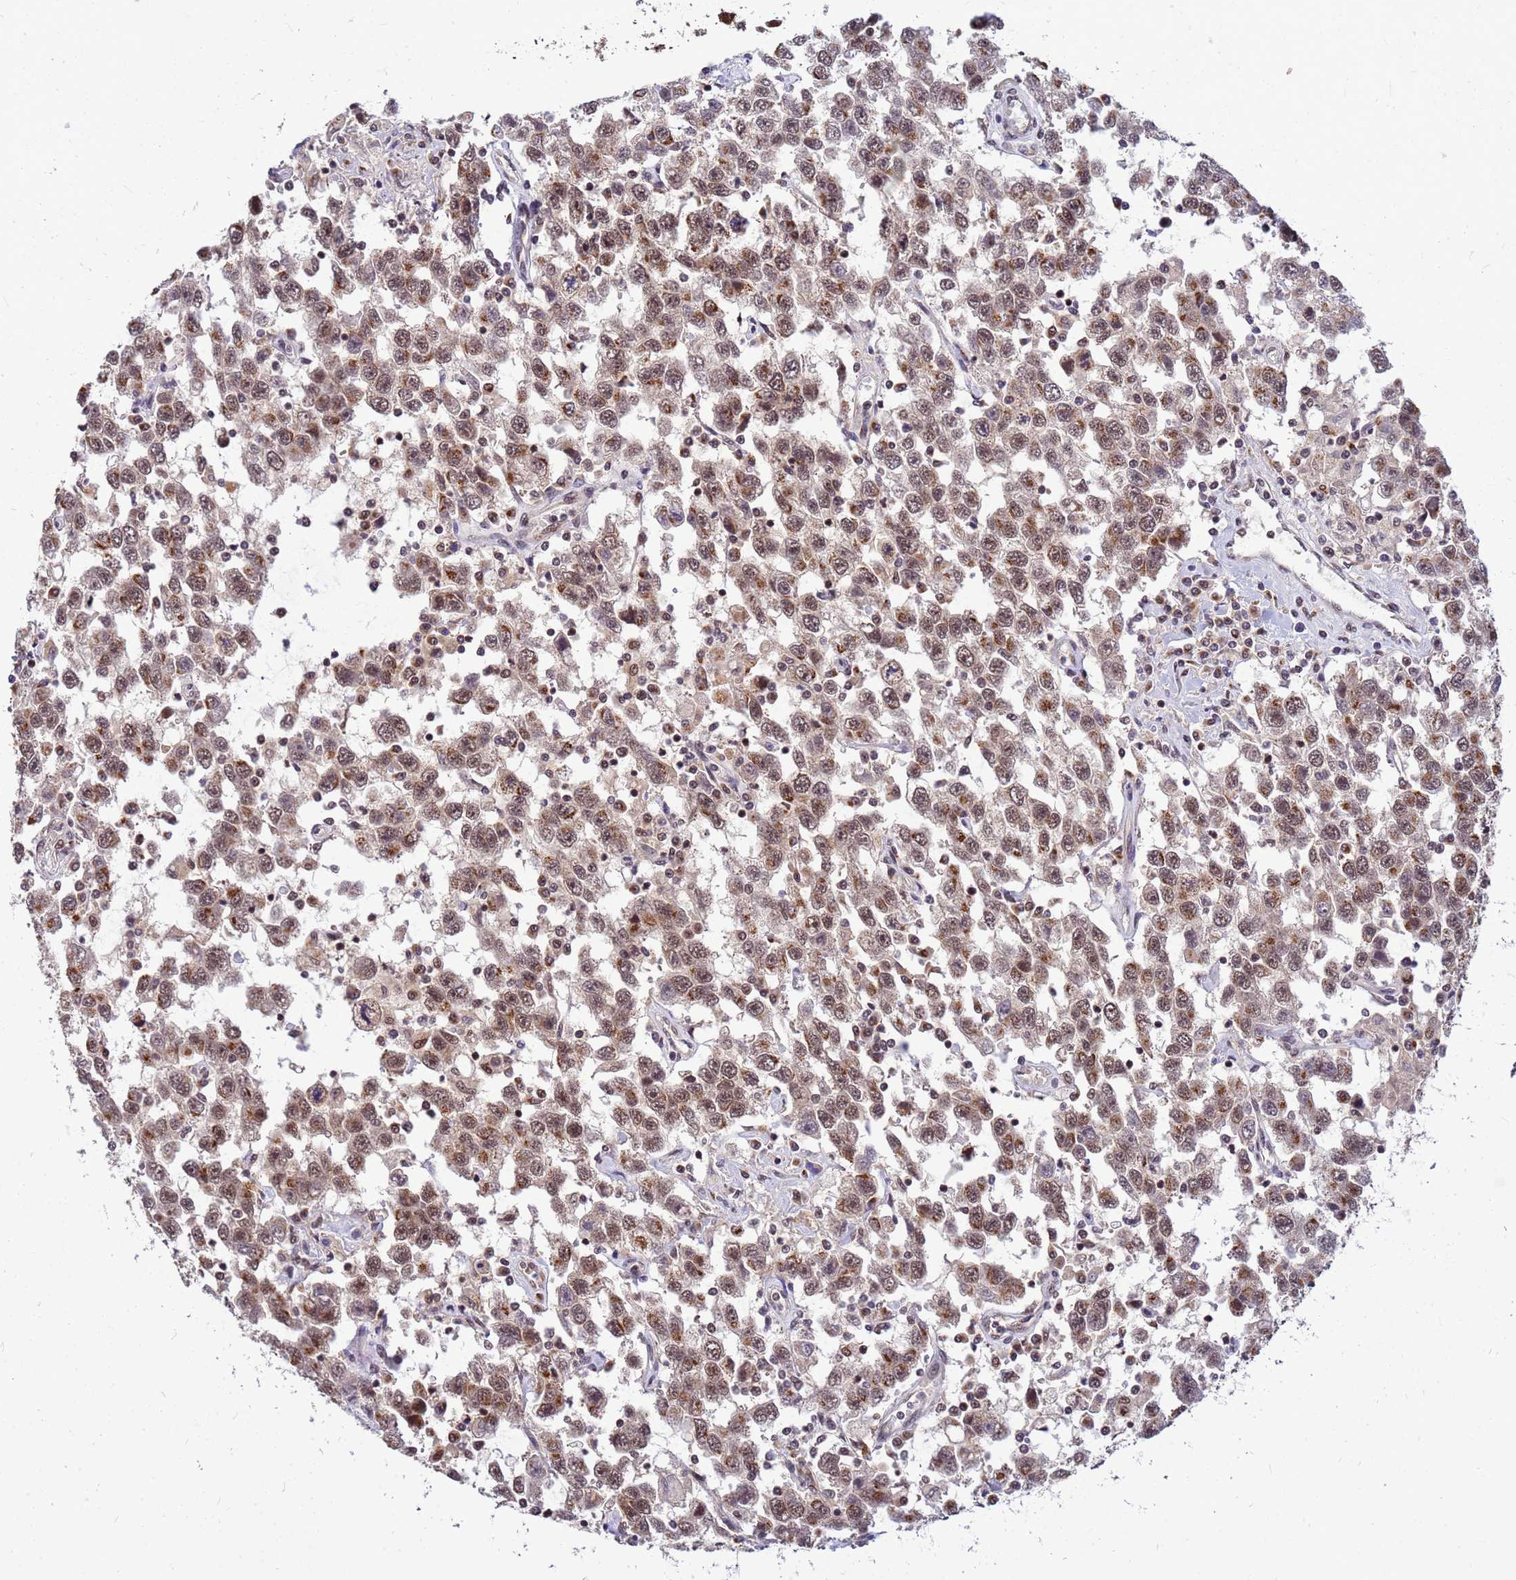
{"staining": {"intensity": "moderate", "quantity": ">75%", "location": "cytoplasmic/membranous,nuclear"}, "tissue": "testis cancer", "cell_type": "Tumor cells", "image_type": "cancer", "snomed": [{"axis": "morphology", "description": "Seminoma, NOS"}, {"axis": "topography", "description": "Testis"}], "caption": "Immunohistochemical staining of human testis cancer exhibits medium levels of moderate cytoplasmic/membranous and nuclear protein positivity in approximately >75% of tumor cells.", "gene": "NCBP2", "patient": {"sex": "male", "age": 41}}